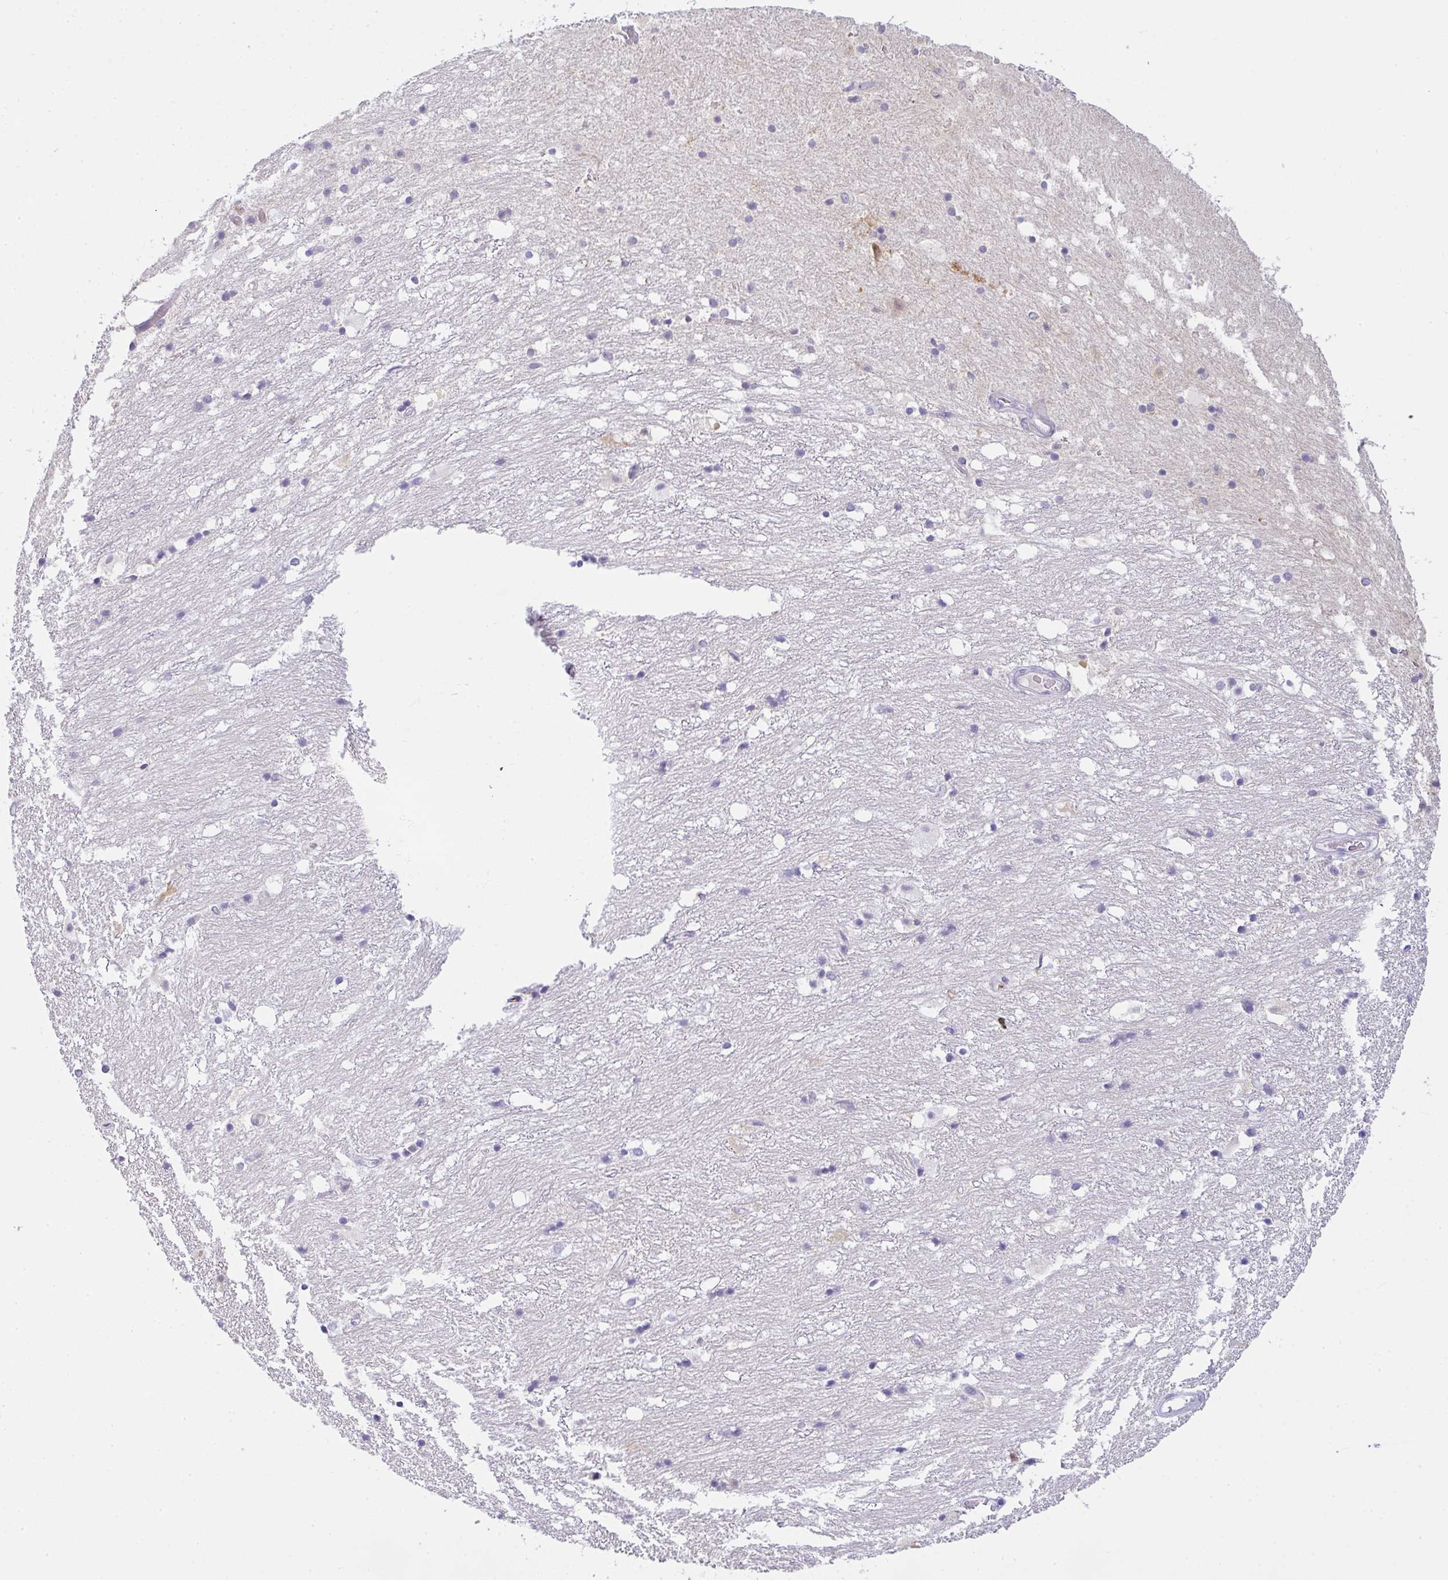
{"staining": {"intensity": "negative", "quantity": "none", "location": "none"}, "tissue": "hippocampus", "cell_type": "Glial cells", "image_type": "normal", "snomed": [{"axis": "morphology", "description": "Normal tissue, NOS"}, {"axis": "topography", "description": "Hippocampus"}], "caption": "Immunohistochemistry (IHC) image of benign hippocampus: human hippocampus stained with DAB (3,3'-diaminobenzidine) reveals no significant protein staining in glial cells.", "gene": "COX7B", "patient": {"sex": "female", "age": 52}}